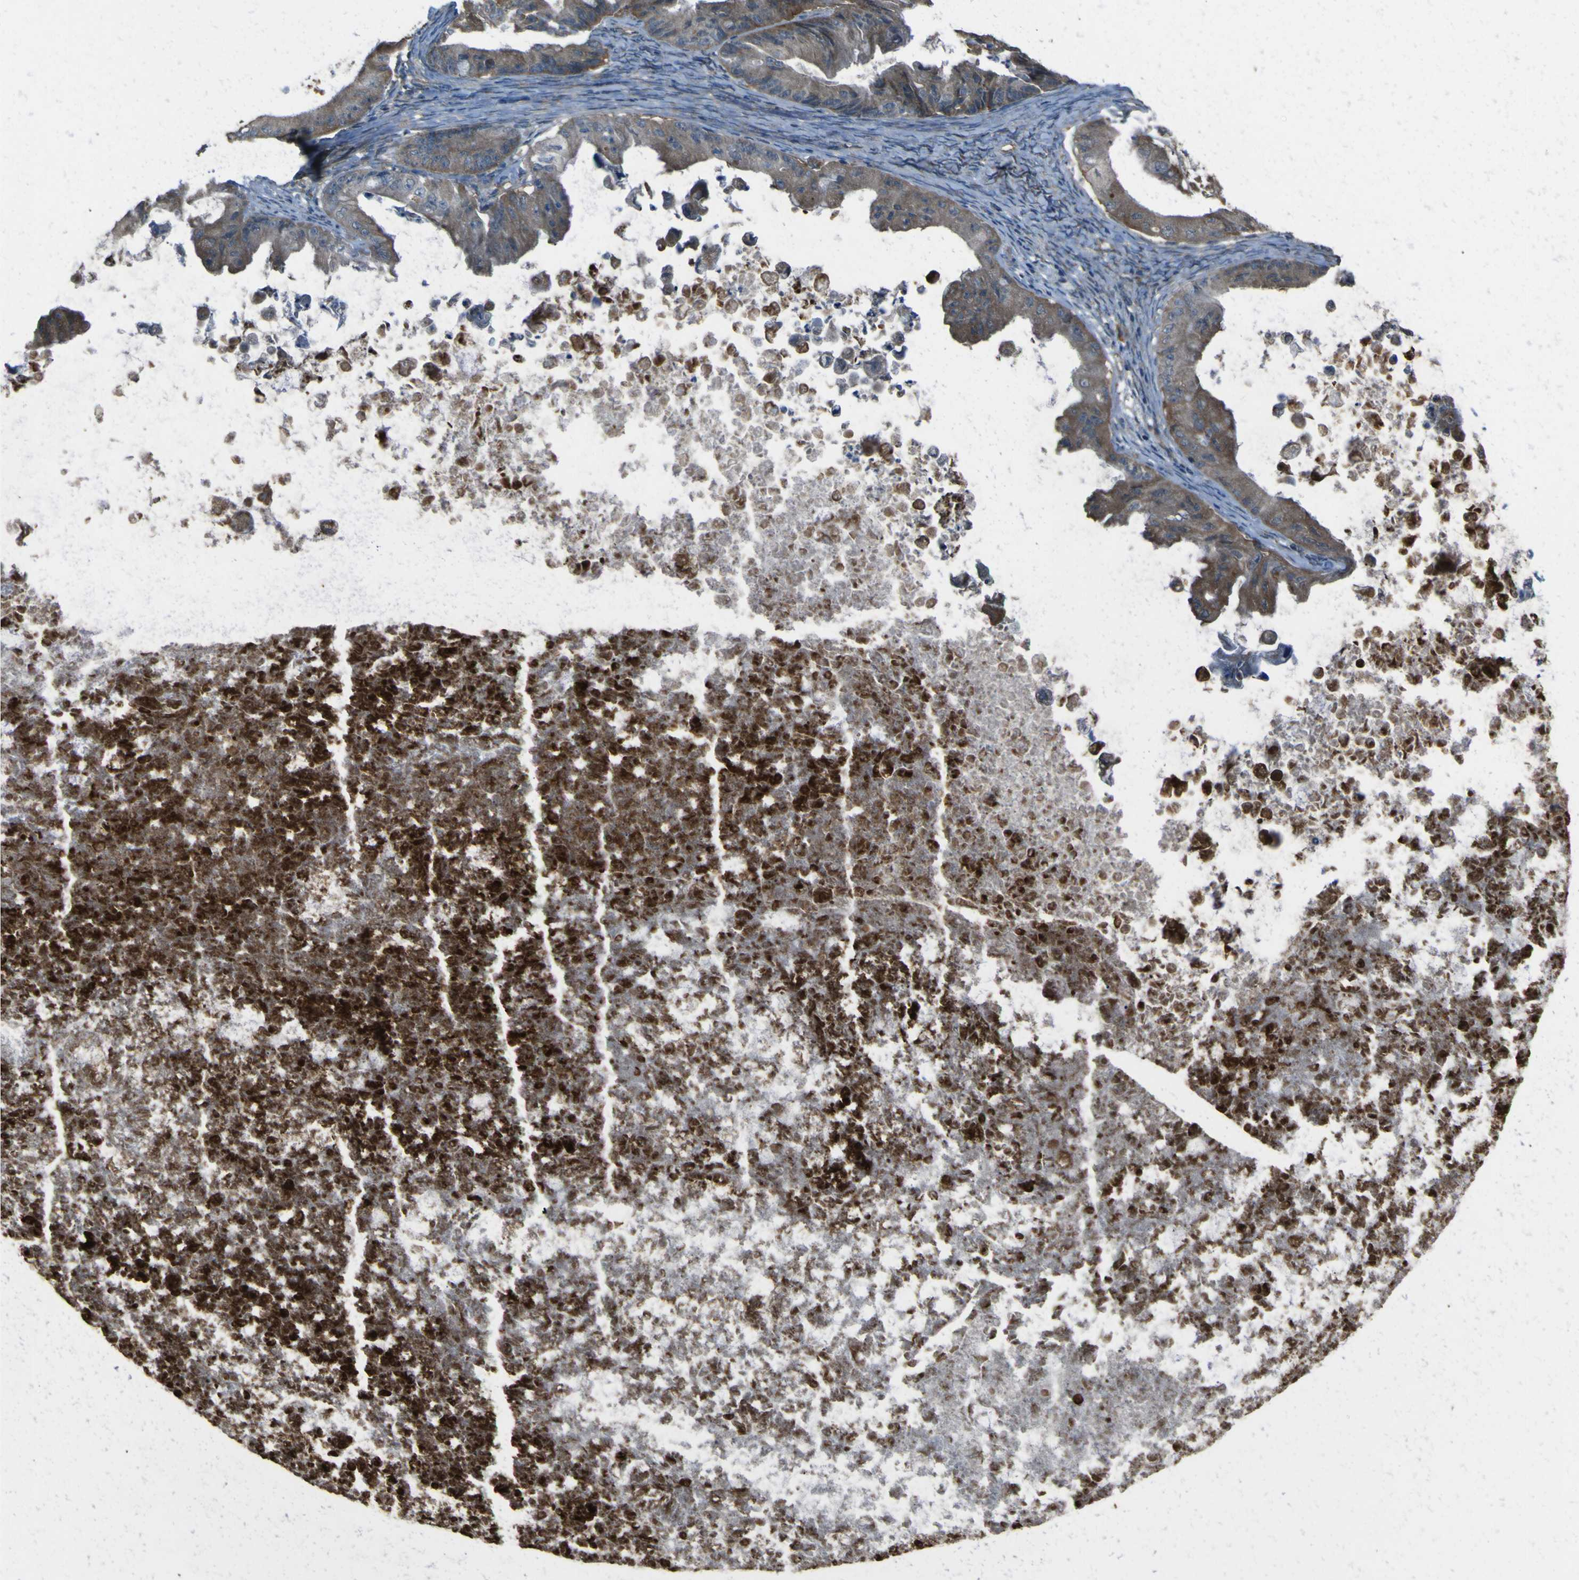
{"staining": {"intensity": "negative", "quantity": "none", "location": "none"}, "tissue": "ovarian cancer", "cell_type": "Tumor cells", "image_type": "cancer", "snomed": [{"axis": "morphology", "description": "Cystadenocarcinoma, mucinous, NOS"}, {"axis": "topography", "description": "Ovary"}], "caption": "IHC photomicrograph of ovarian cancer (mucinous cystadenocarcinoma) stained for a protein (brown), which exhibits no expression in tumor cells. The staining was performed using DAB (3,3'-diaminobenzidine) to visualize the protein expression in brown, while the nuclei were stained in blue with hematoxylin (Magnification: 20x).", "gene": "NAALADL2", "patient": {"sex": "female", "age": 37}}